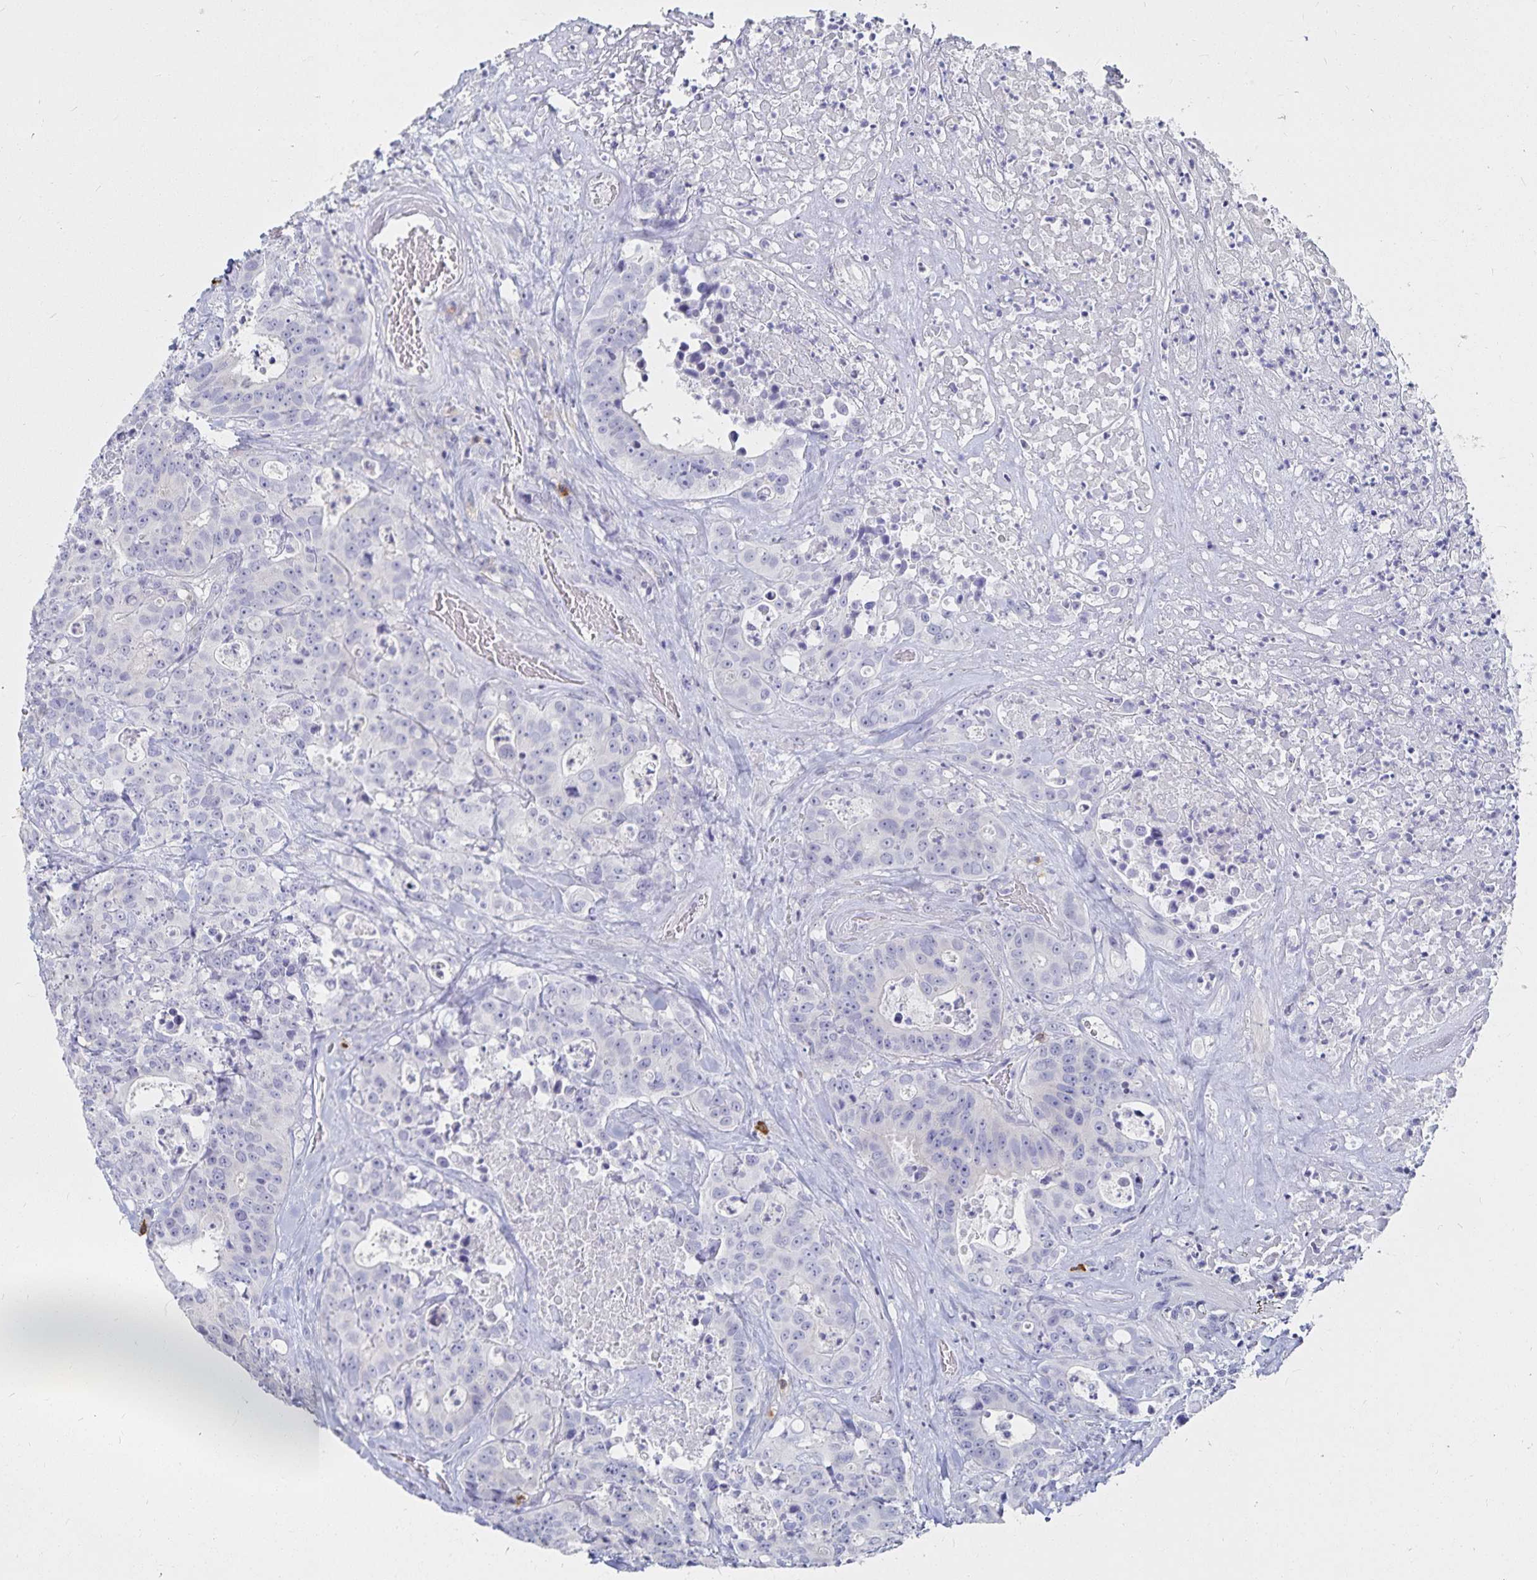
{"staining": {"intensity": "negative", "quantity": "none", "location": "none"}, "tissue": "colorectal cancer", "cell_type": "Tumor cells", "image_type": "cancer", "snomed": [{"axis": "morphology", "description": "Adenocarcinoma, NOS"}, {"axis": "topography", "description": "Rectum"}], "caption": "This is a image of immunohistochemistry staining of adenocarcinoma (colorectal), which shows no expression in tumor cells. The staining was performed using DAB to visualize the protein expression in brown, while the nuclei were stained in blue with hematoxylin (Magnification: 20x).", "gene": "TNIP1", "patient": {"sex": "female", "age": 62}}